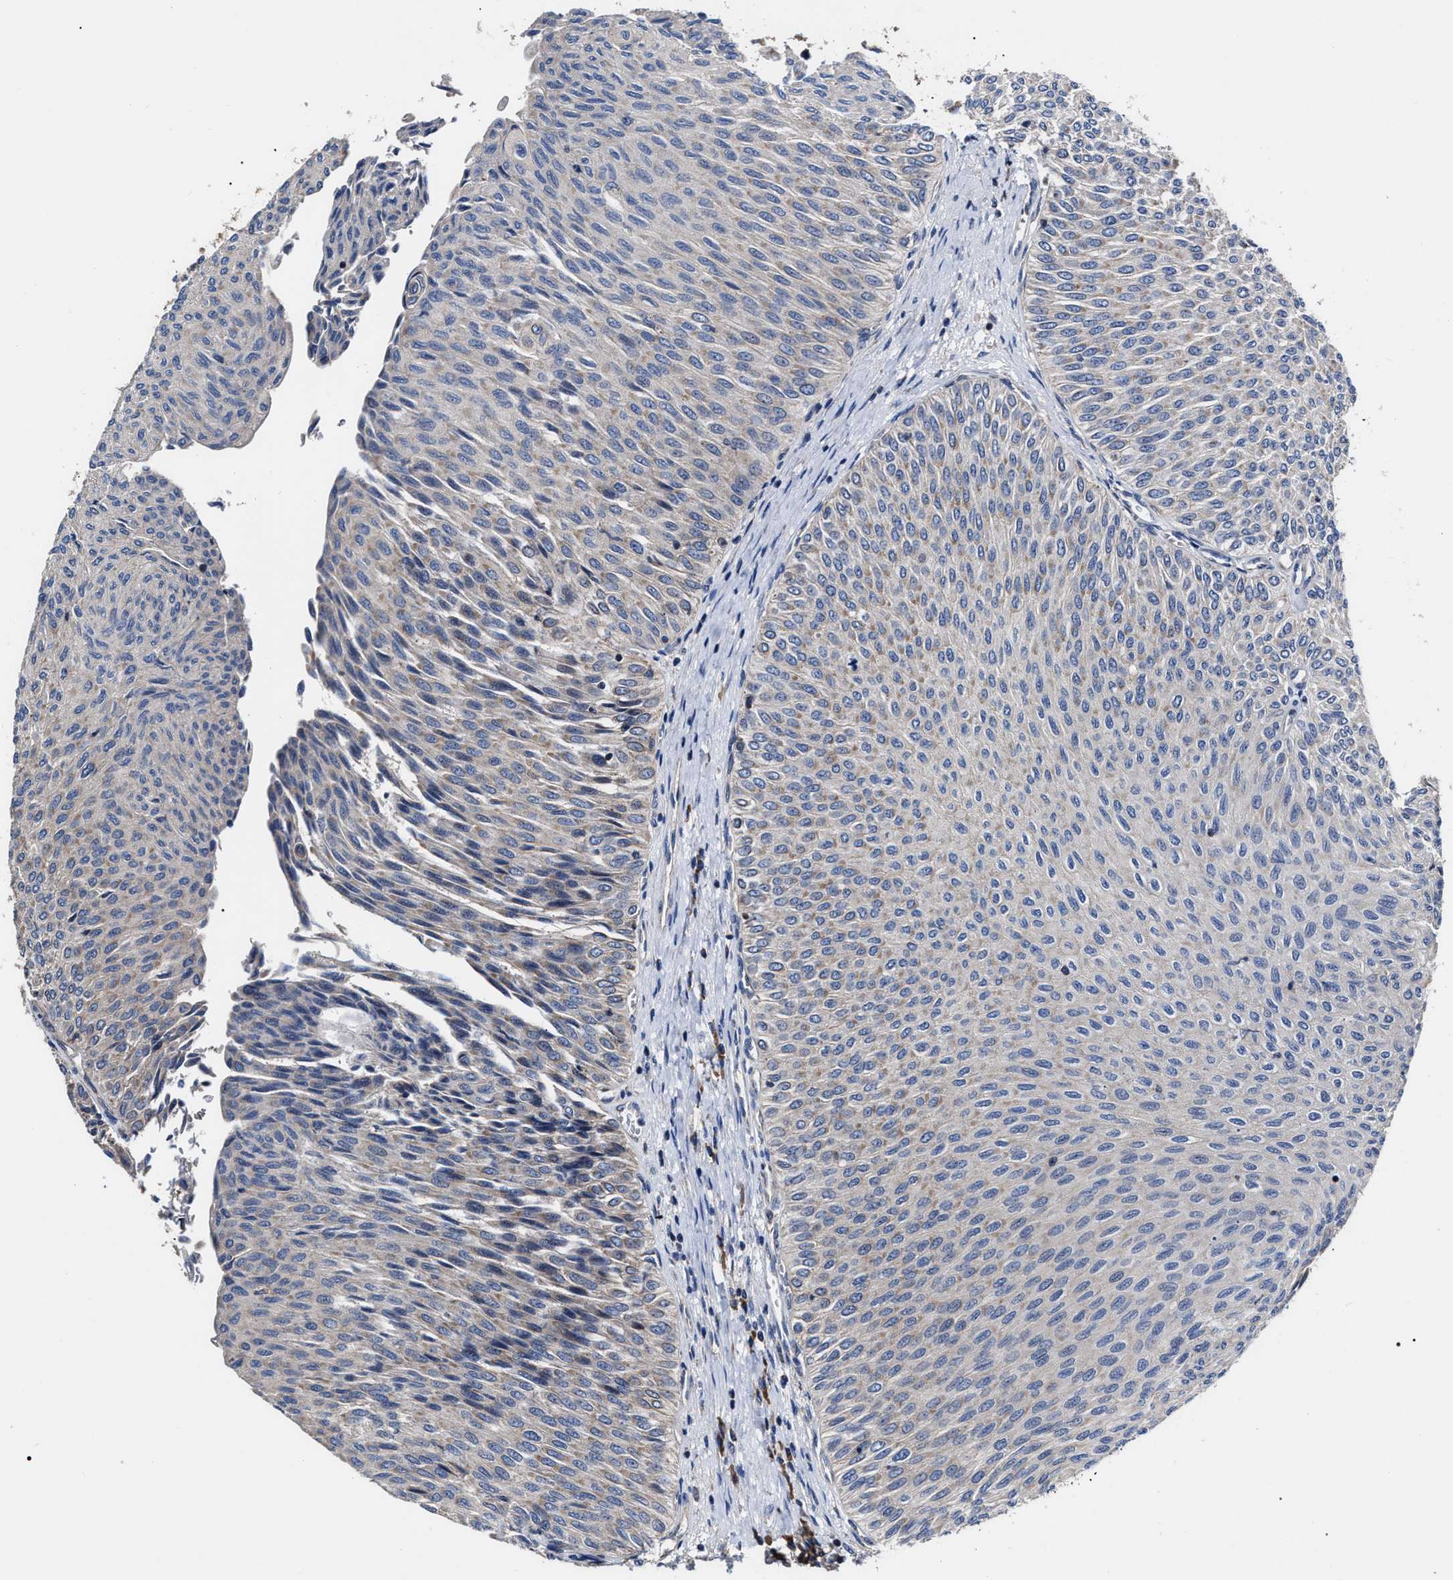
{"staining": {"intensity": "weak", "quantity": "<25%", "location": "cytoplasmic/membranous"}, "tissue": "urothelial cancer", "cell_type": "Tumor cells", "image_type": "cancer", "snomed": [{"axis": "morphology", "description": "Urothelial carcinoma, Low grade"}, {"axis": "topography", "description": "Urinary bladder"}], "caption": "The histopathology image exhibits no significant expression in tumor cells of low-grade urothelial carcinoma. The staining was performed using DAB (3,3'-diaminobenzidine) to visualize the protein expression in brown, while the nuclei were stained in blue with hematoxylin (Magnification: 20x).", "gene": "MACC1", "patient": {"sex": "male", "age": 78}}